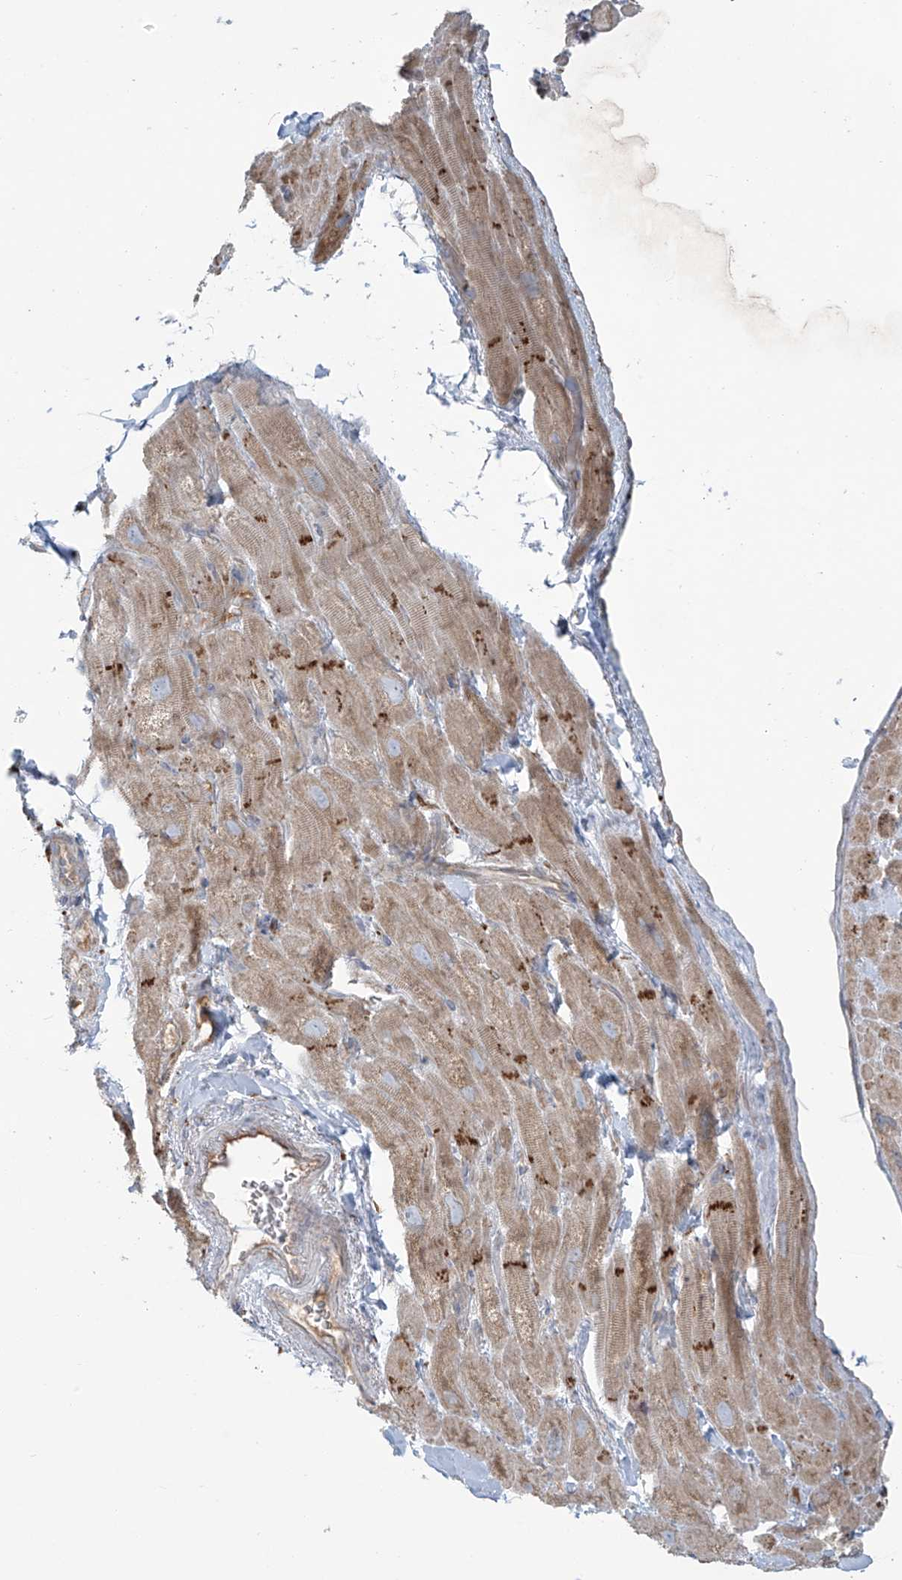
{"staining": {"intensity": "moderate", "quantity": ">75%", "location": "cytoplasmic/membranous"}, "tissue": "heart muscle", "cell_type": "Cardiomyocytes", "image_type": "normal", "snomed": [{"axis": "morphology", "description": "Normal tissue, NOS"}, {"axis": "topography", "description": "Heart"}], "caption": "A high-resolution micrograph shows immunohistochemistry (IHC) staining of unremarkable heart muscle, which displays moderate cytoplasmic/membranous staining in about >75% of cardiomyocytes. The protein of interest is shown in brown color, while the nuclei are stained blue.", "gene": "LZTS3", "patient": {"sex": "male", "age": 49}}